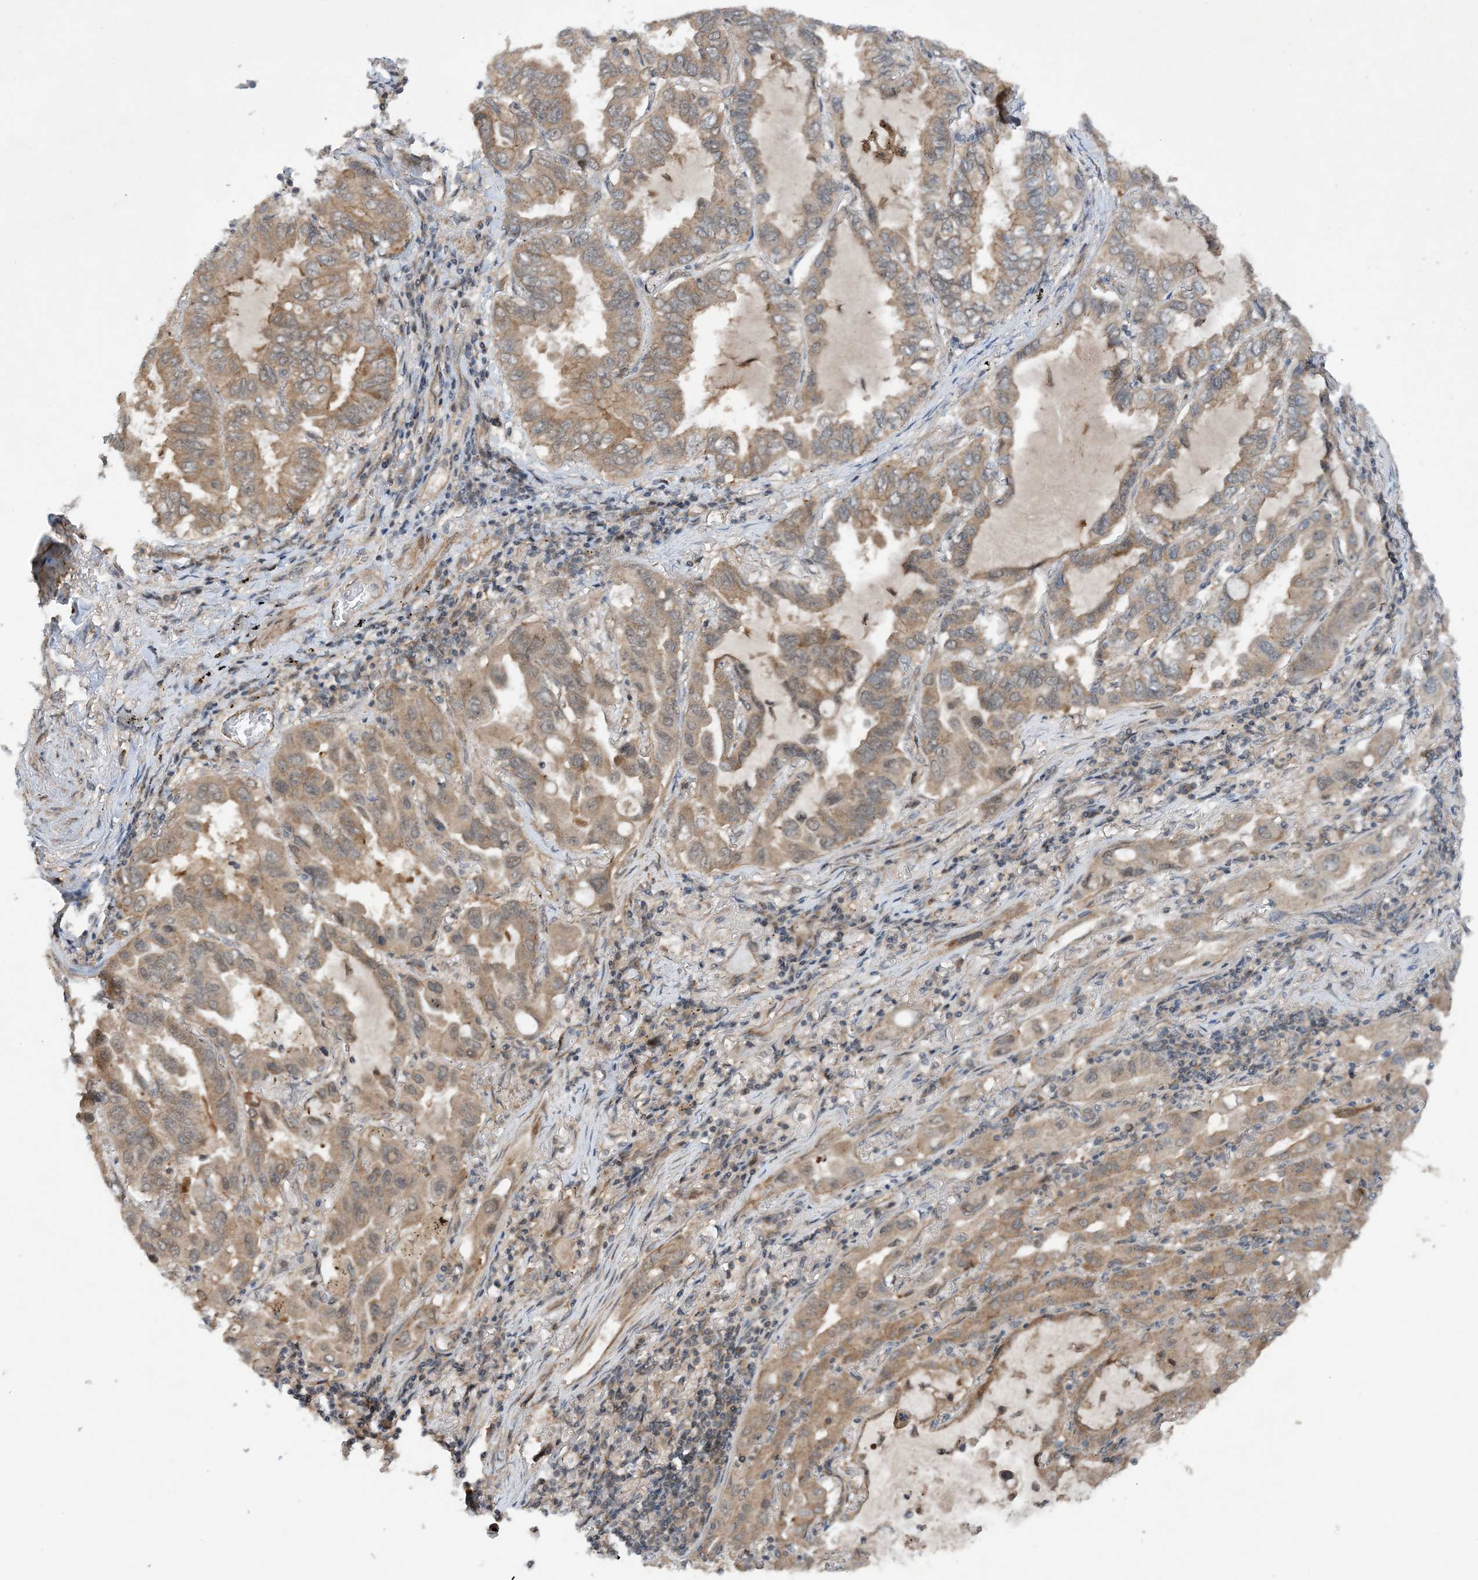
{"staining": {"intensity": "weak", "quantity": "25%-75%", "location": "cytoplasmic/membranous"}, "tissue": "lung cancer", "cell_type": "Tumor cells", "image_type": "cancer", "snomed": [{"axis": "morphology", "description": "Adenocarcinoma, NOS"}, {"axis": "topography", "description": "Lung"}], "caption": "Protein expression by IHC displays weak cytoplasmic/membranous staining in approximately 25%-75% of tumor cells in lung cancer (adenocarcinoma). Nuclei are stained in blue.", "gene": "HEMK1", "patient": {"sex": "male", "age": 64}}